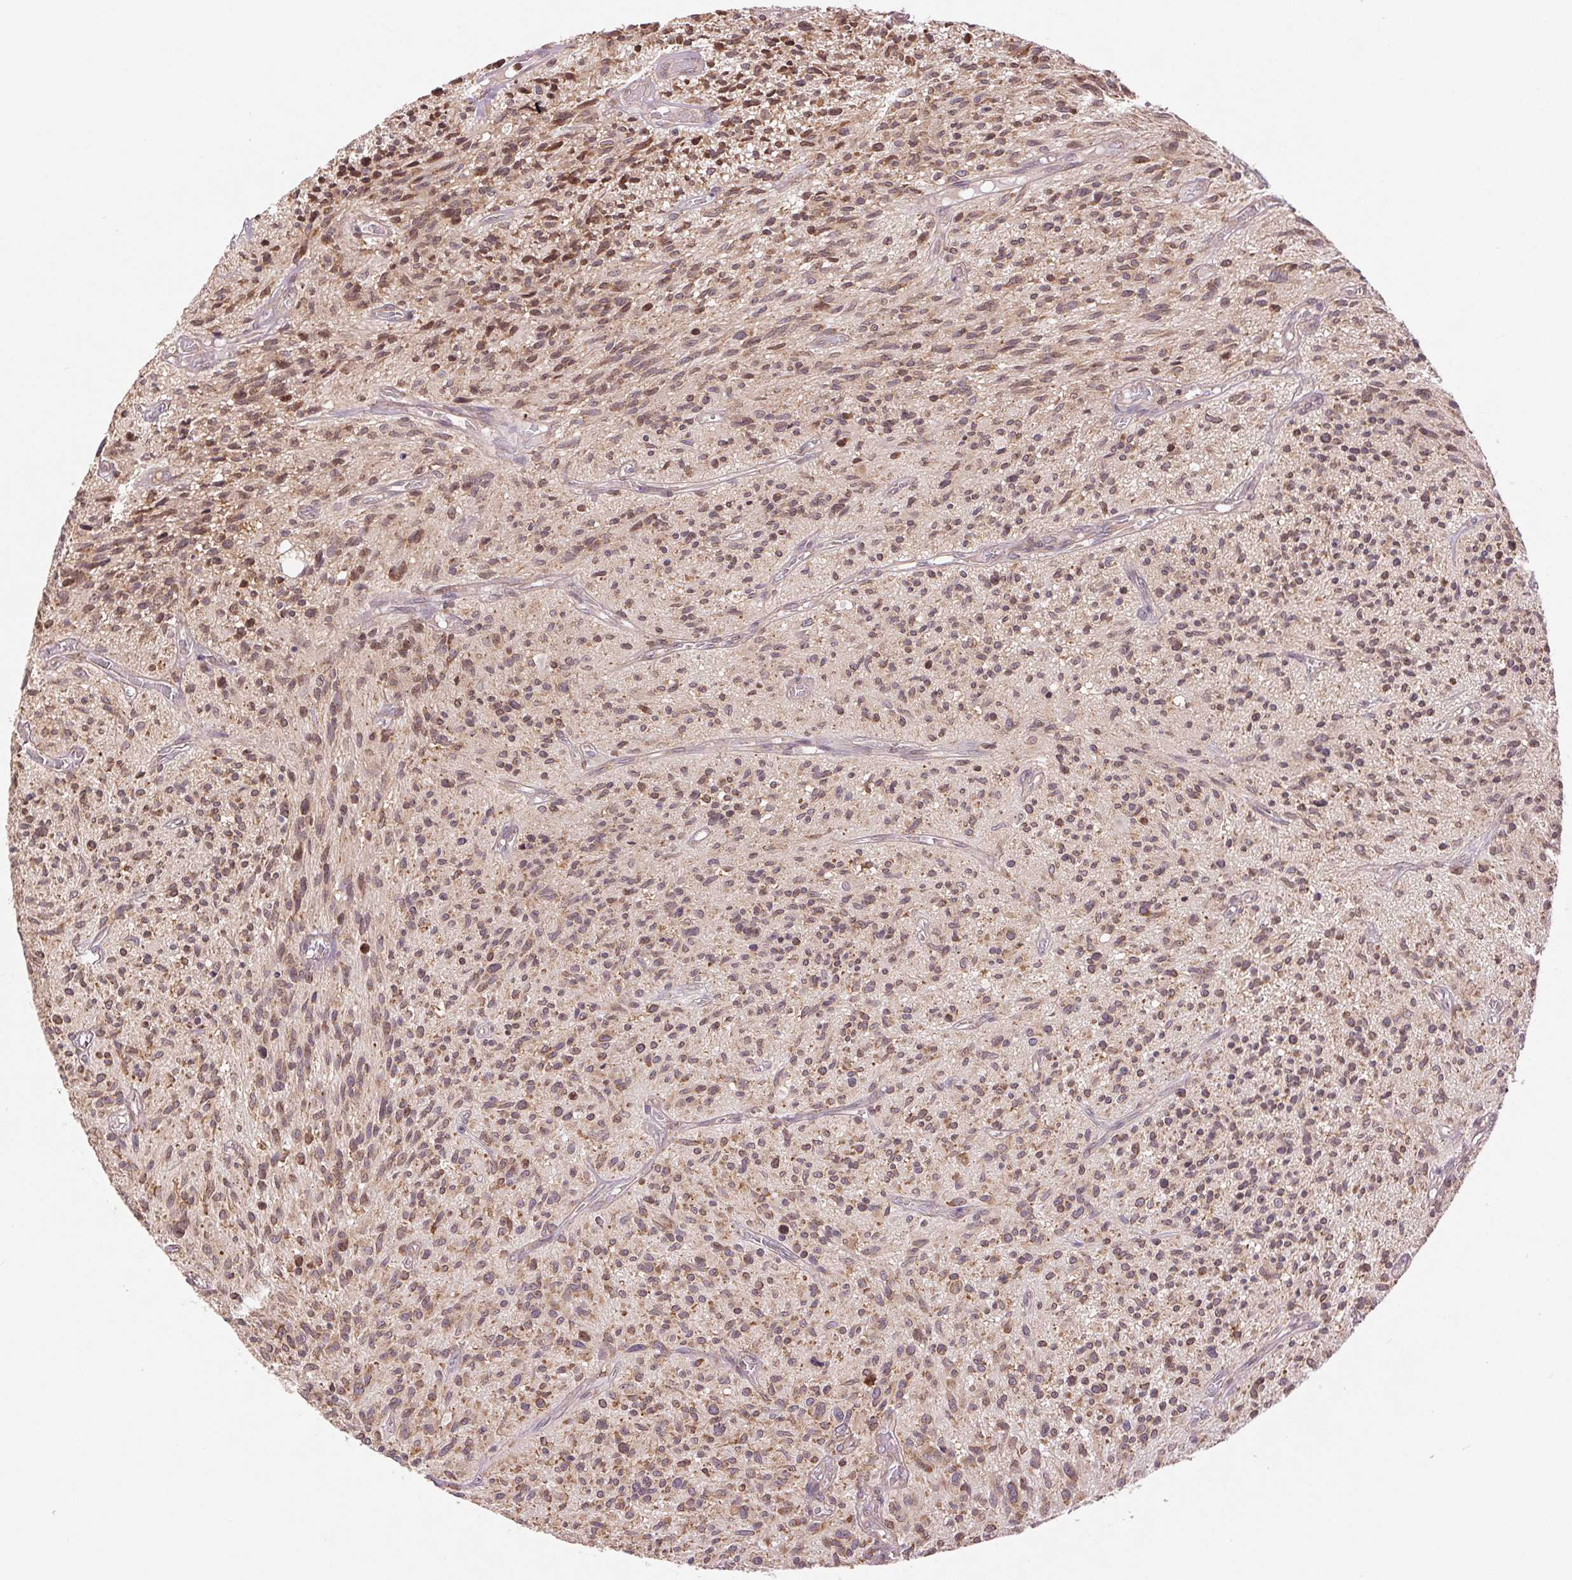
{"staining": {"intensity": "moderate", "quantity": ">75%", "location": "cytoplasmic/membranous,nuclear"}, "tissue": "glioma", "cell_type": "Tumor cells", "image_type": "cancer", "snomed": [{"axis": "morphology", "description": "Glioma, malignant, High grade"}, {"axis": "topography", "description": "Brain"}], "caption": "Tumor cells reveal moderate cytoplasmic/membranous and nuclear staining in about >75% of cells in glioma. Ihc stains the protein of interest in brown and the nuclei are stained blue.", "gene": "BTF3L4", "patient": {"sex": "male", "age": 75}}